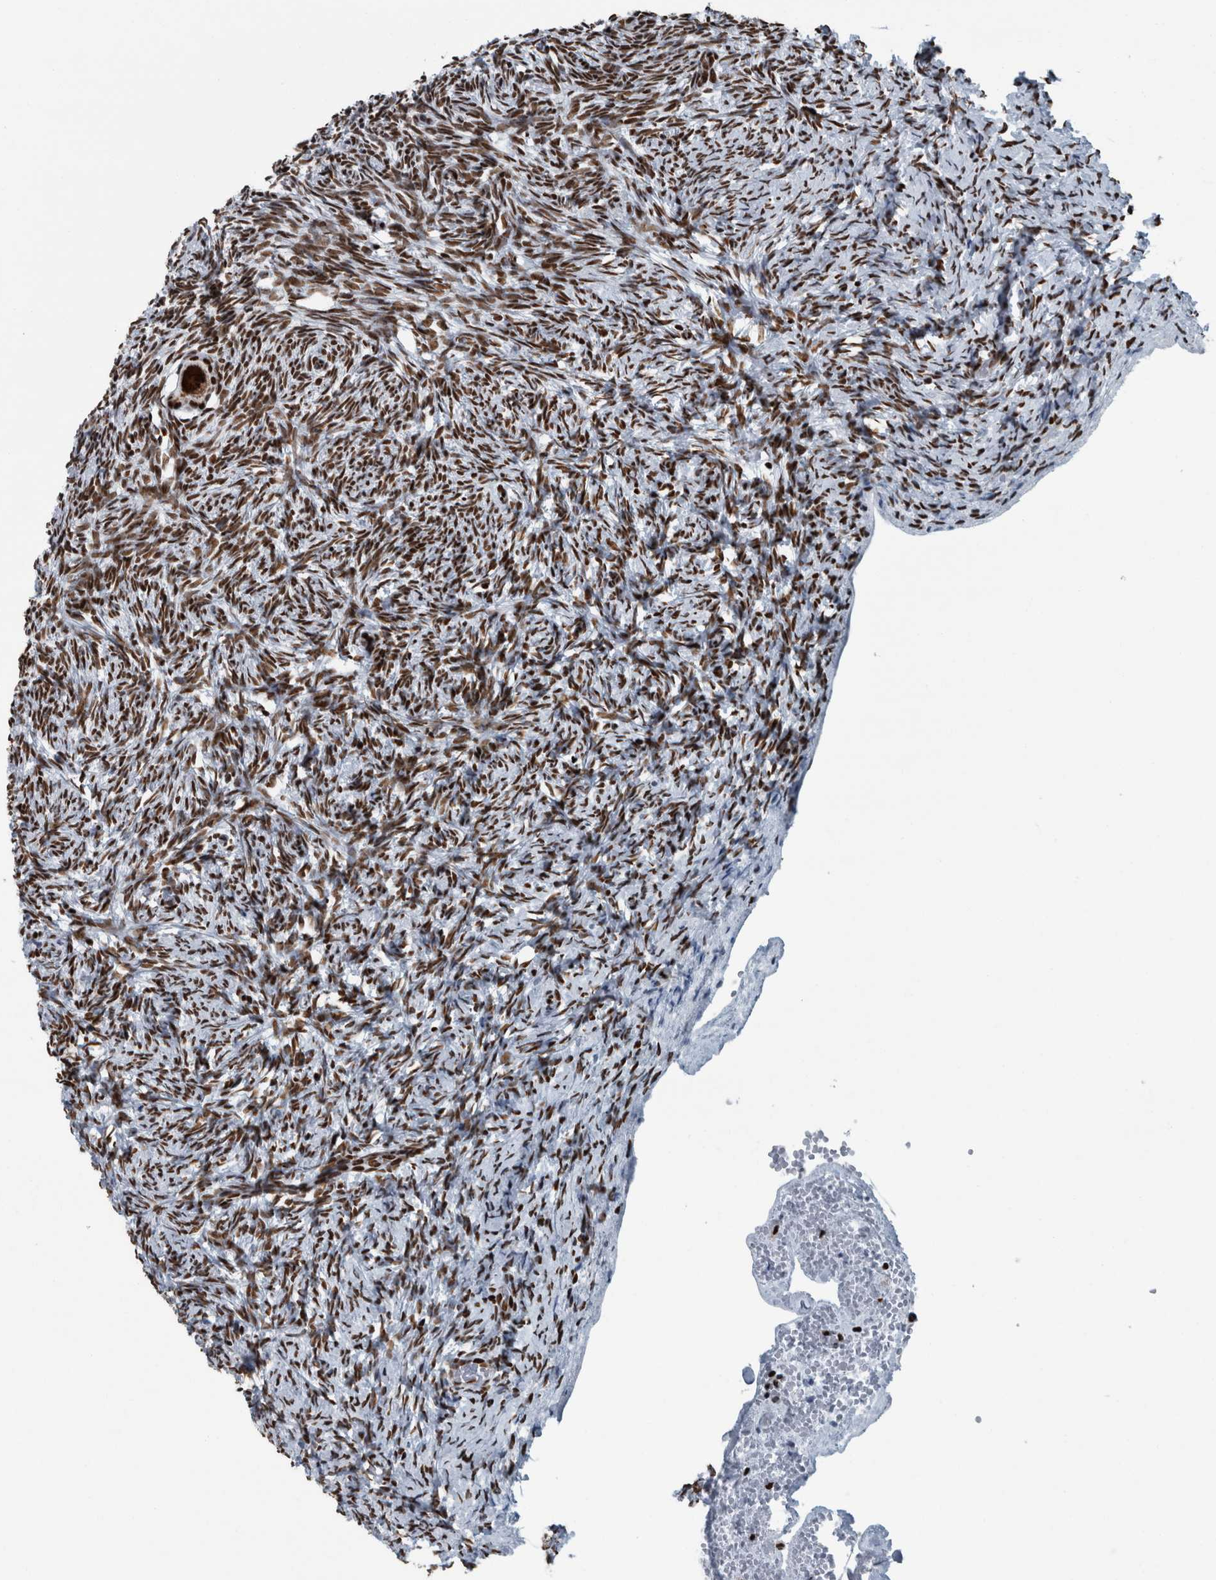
{"staining": {"intensity": "strong", "quantity": ">75%", "location": "nuclear"}, "tissue": "ovary", "cell_type": "Follicle cells", "image_type": "normal", "snomed": [{"axis": "morphology", "description": "Normal tissue, NOS"}, {"axis": "topography", "description": "Ovary"}], "caption": "A high amount of strong nuclear staining is present in approximately >75% of follicle cells in unremarkable ovary. (DAB (3,3'-diaminobenzidine) = brown stain, brightfield microscopy at high magnification).", "gene": "DNMT3A", "patient": {"sex": "female", "age": 34}}